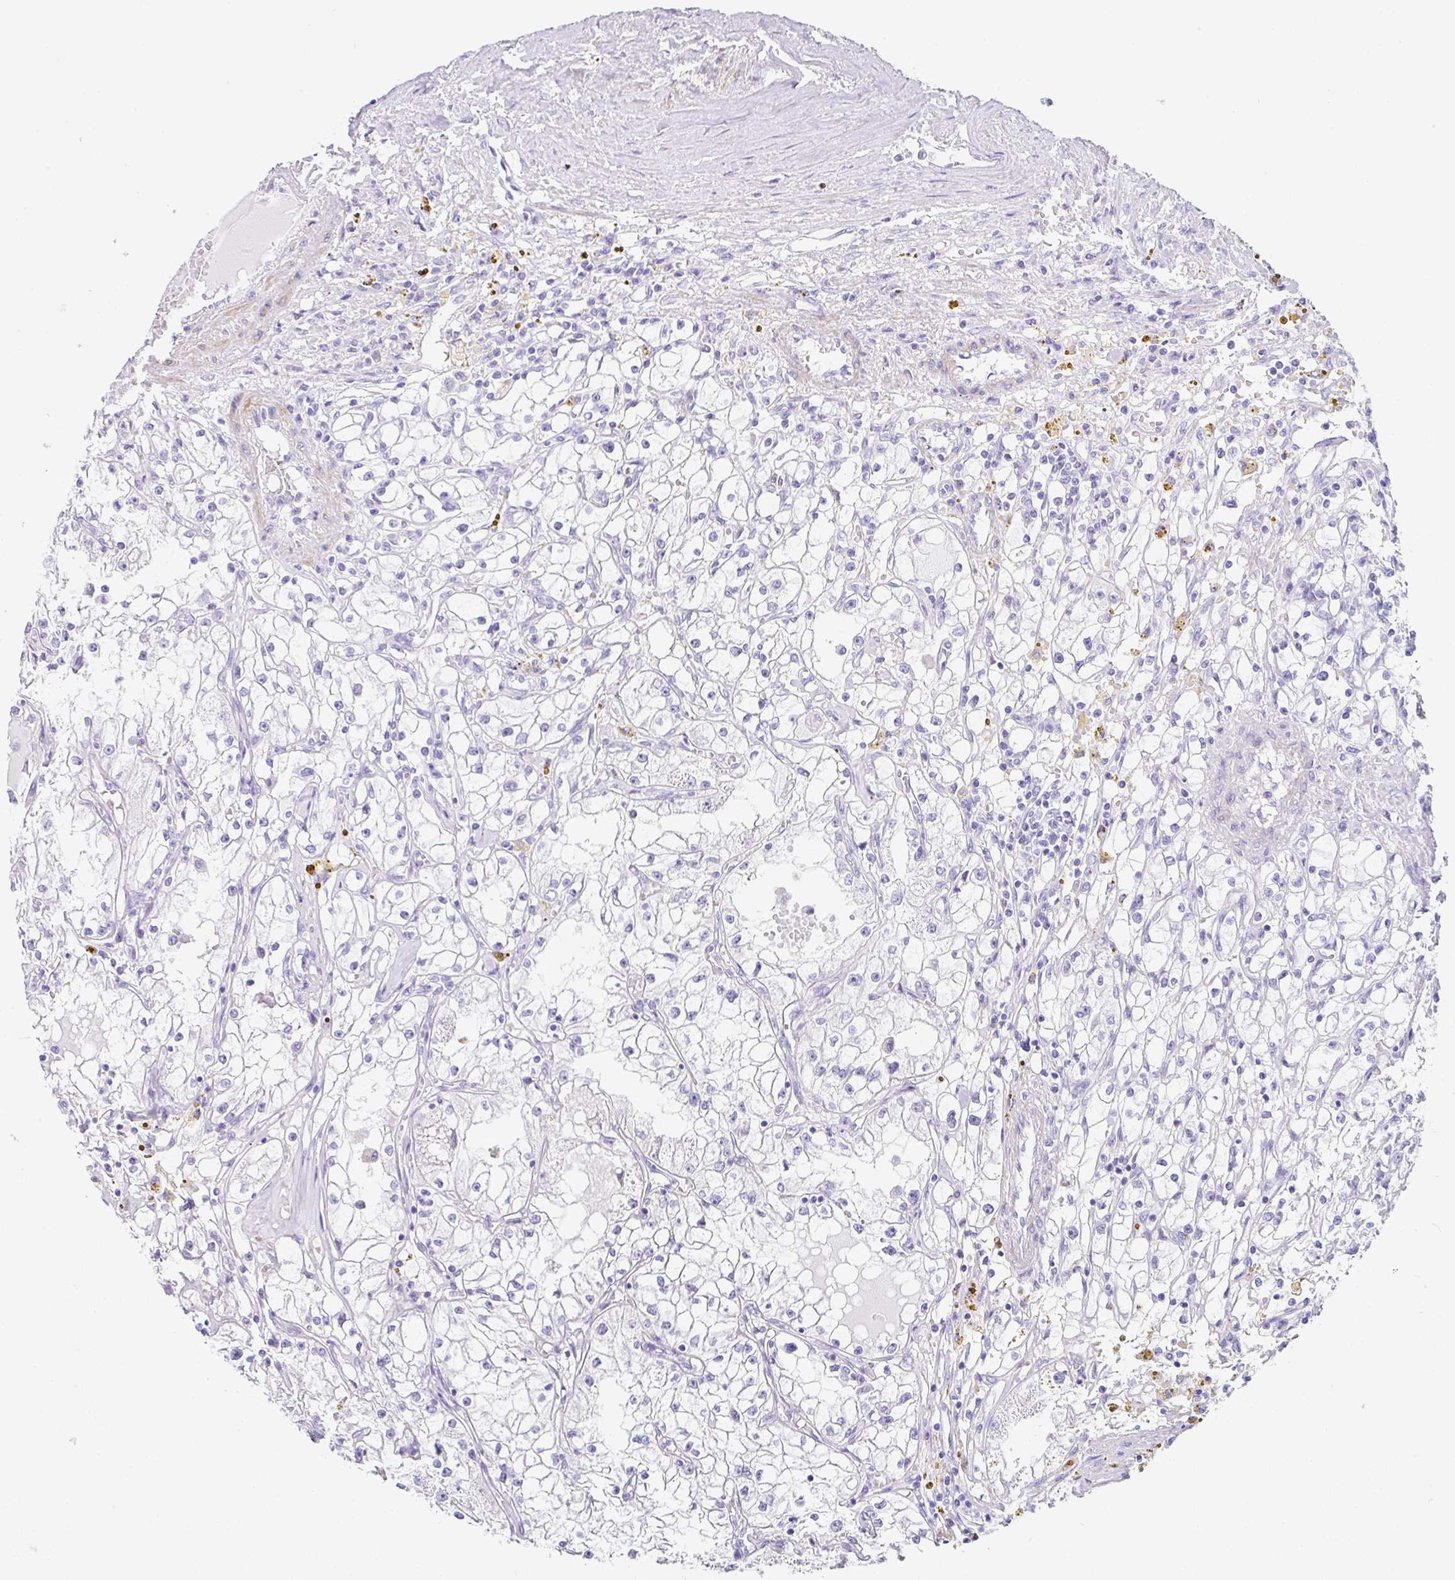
{"staining": {"intensity": "negative", "quantity": "none", "location": "none"}, "tissue": "renal cancer", "cell_type": "Tumor cells", "image_type": "cancer", "snomed": [{"axis": "morphology", "description": "Adenocarcinoma, NOS"}, {"axis": "topography", "description": "Kidney"}], "caption": "The image reveals no significant expression in tumor cells of renal adenocarcinoma.", "gene": "CLDND2", "patient": {"sex": "male", "age": 56}}